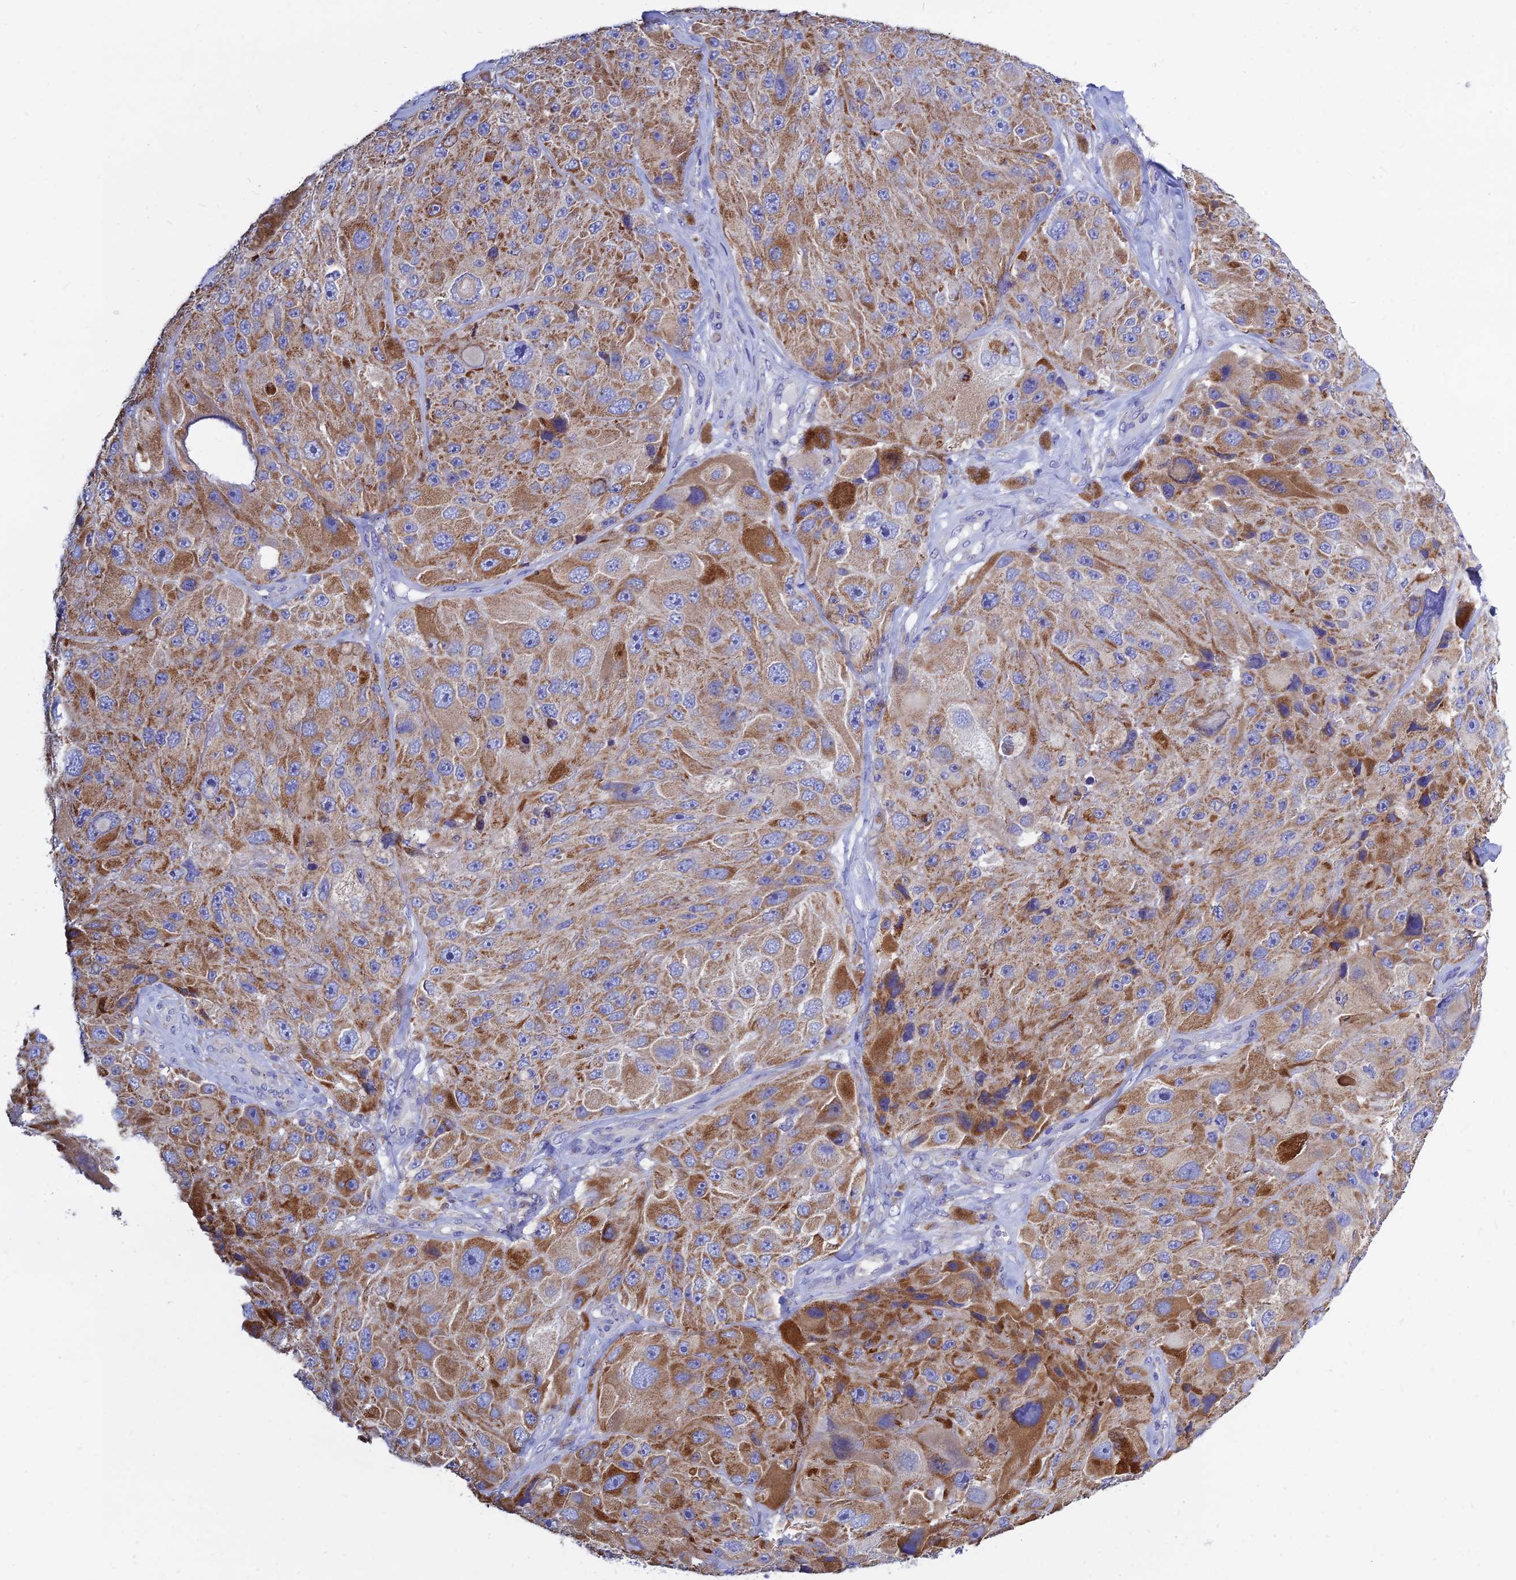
{"staining": {"intensity": "moderate", "quantity": ">75%", "location": "cytoplasmic/membranous"}, "tissue": "melanoma", "cell_type": "Tumor cells", "image_type": "cancer", "snomed": [{"axis": "morphology", "description": "Malignant melanoma, Metastatic site"}, {"axis": "topography", "description": "Lymph node"}], "caption": "Tumor cells display medium levels of moderate cytoplasmic/membranous staining in about >75% of cells in melanoma. (Stains: DAB (3,3'-diaminobenzidine) in brown, nuclei in blue, Microscopy: brightfield microscopy at high magnification).", "gene": "MGST1", "patient": {"sex": "male", "age": 62}}